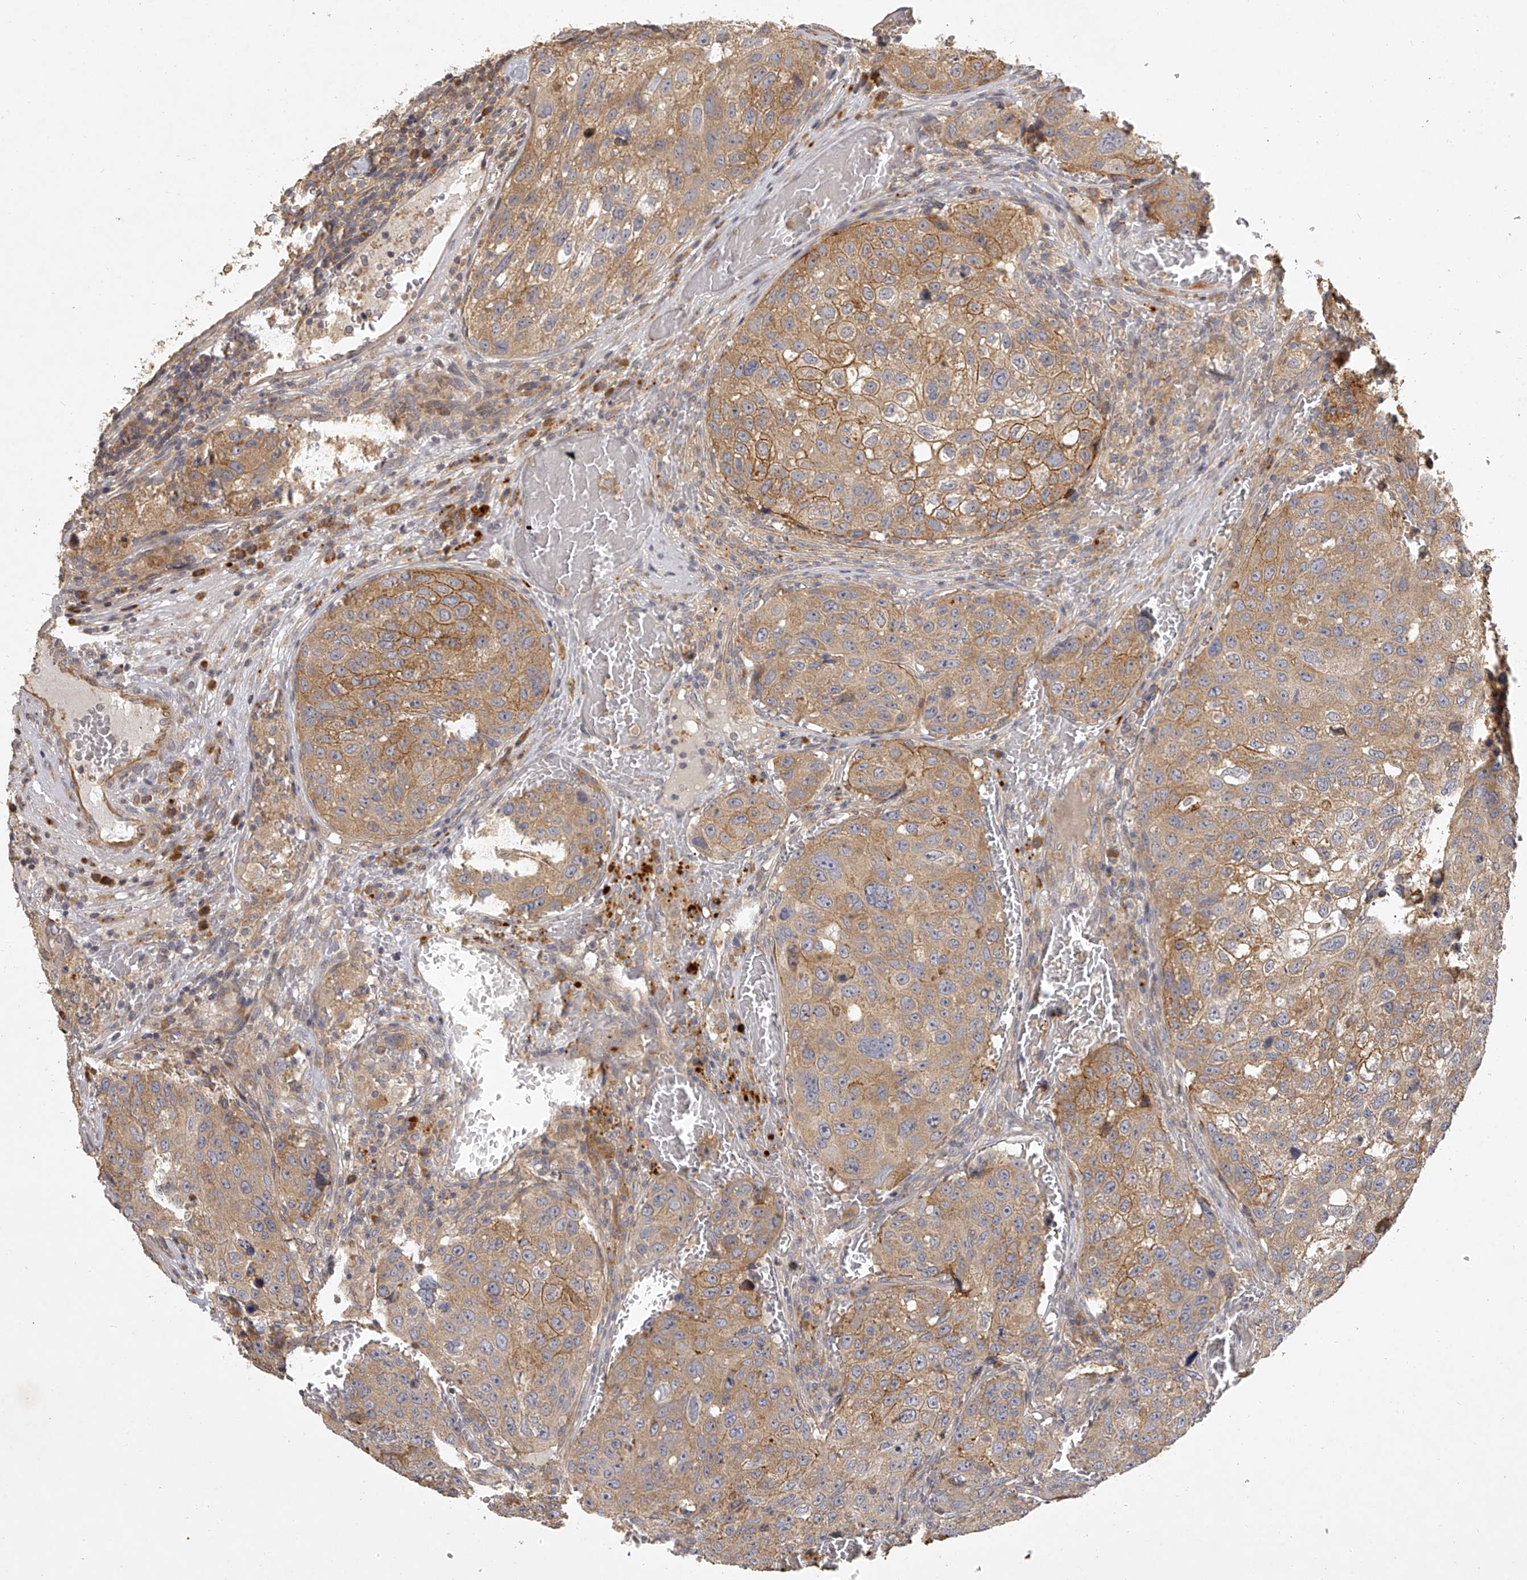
{"staining": {"intensity": "moderate", "quantity": ">75%", "location": "cytoplasmic/membranous"}, "tissue": "urothelial cancer", "cell_type": "Tumor cells", "image_type": "cancer", "snomed": [{"axis": "morphology", "description": "Urothelial carcinoma, High grade"}, {"axis": "topography", "description": "Lymph node"}, {"axis": "topography", "description": "Urinary bladder"}], "caption": "Tumor cells reveal moderate cytoplasmic/membranous staining in approximately >75% of cells in urothelial cancer.", "gene": "DOCK9", "patient": {"sex": "male", "age": 51}}